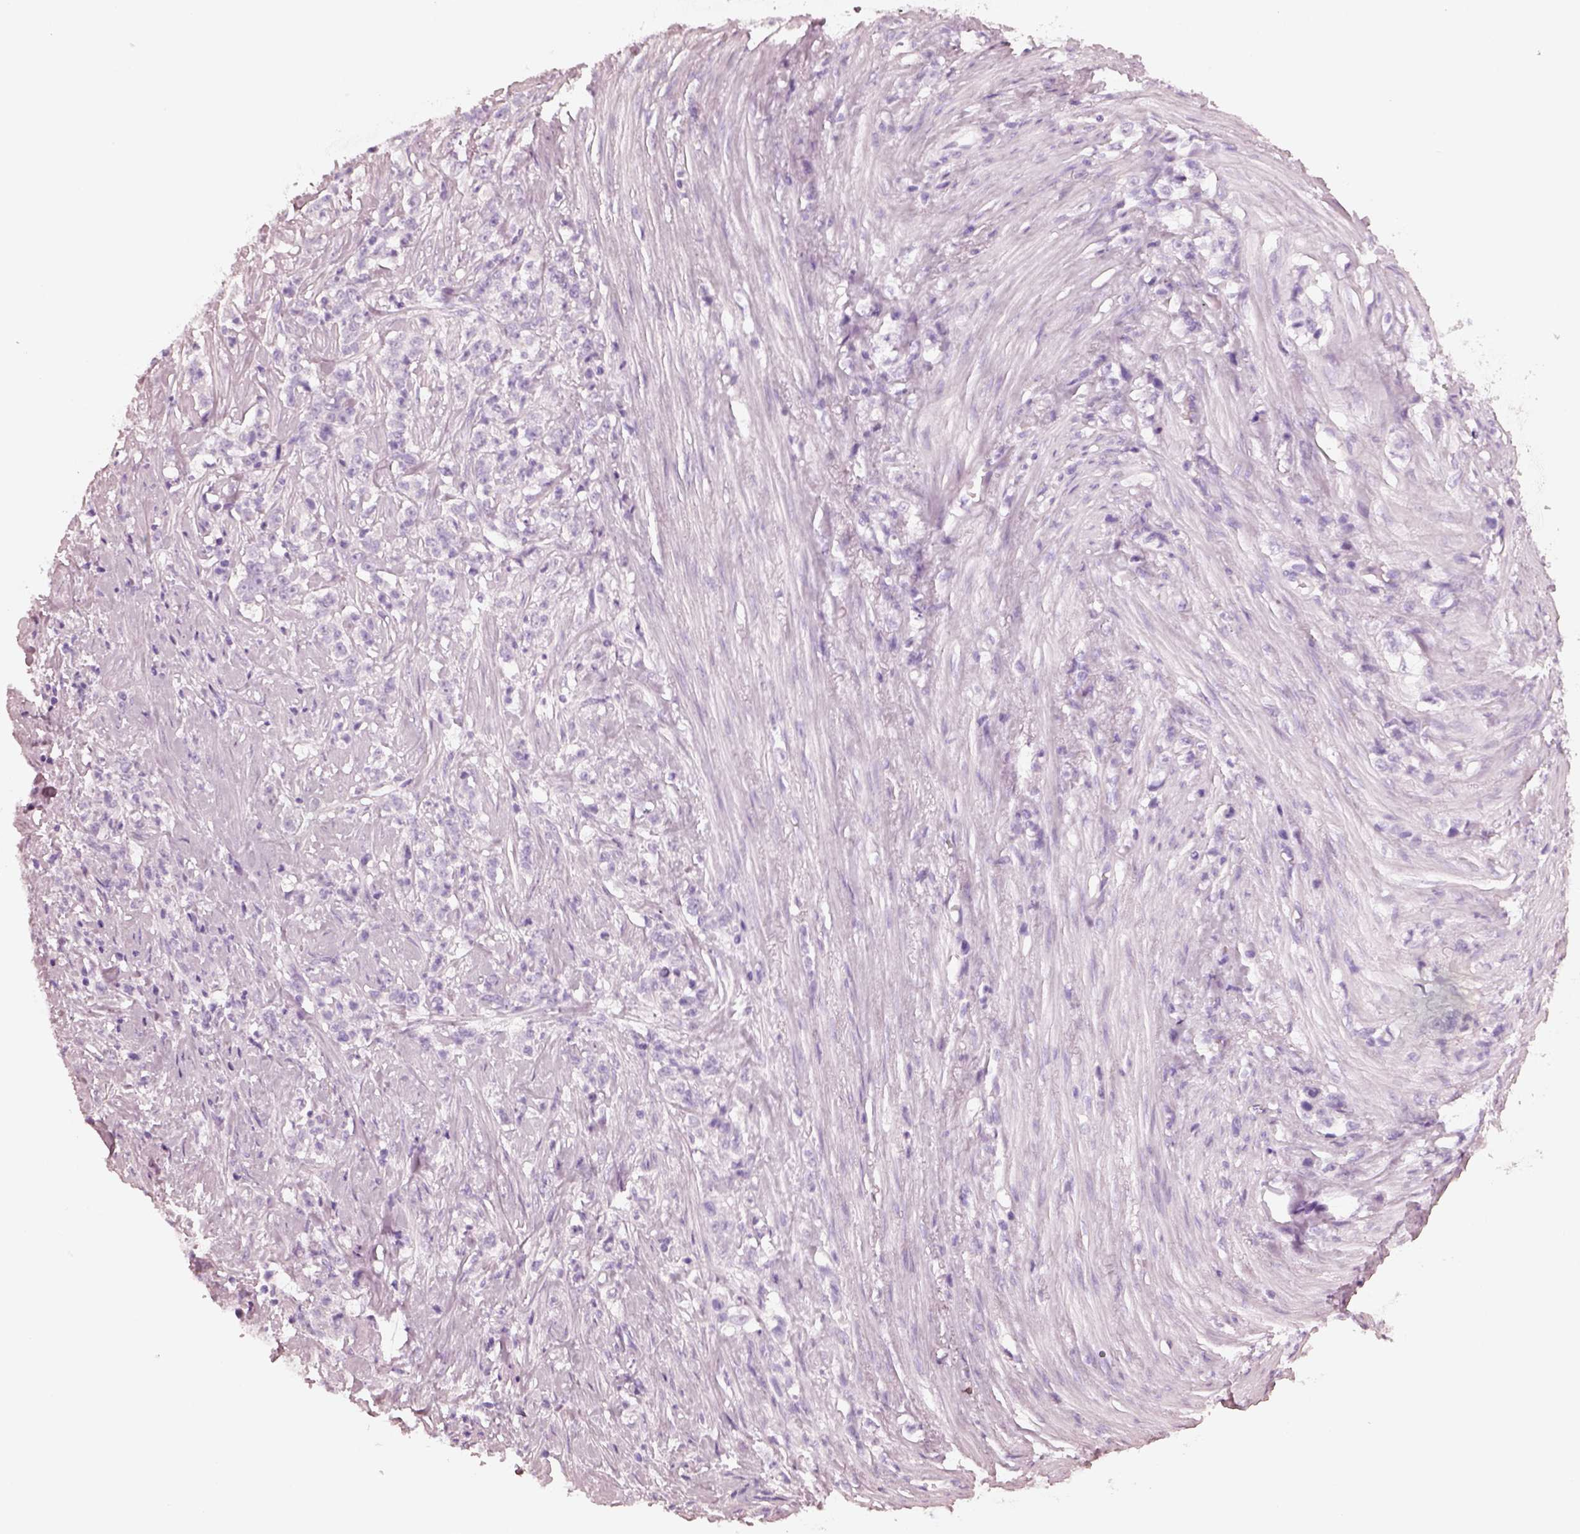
{"staining": {"intensity": "negative", "quantity": "none", "location": "none"}, "tissue": "stomach cancer", "cell_type": "Tumor cells", "image_type": "cancer", "snomed": [{"axis": "morphology", "description": "Adenocarcinoma, NOS"}, {"axis": "topography", "description": "Stomach, lower"}], "caption": "High magnification brightfield microscopy of stomach adenocarcinoma stained with DAB (3,3'-diaminobenzidine) (brown) and counterstained with hematoxylin (blue): tumor cells show no significant positivity.", "gene": "R3HDML", "patient": {"sex": "male", "age": 88}}